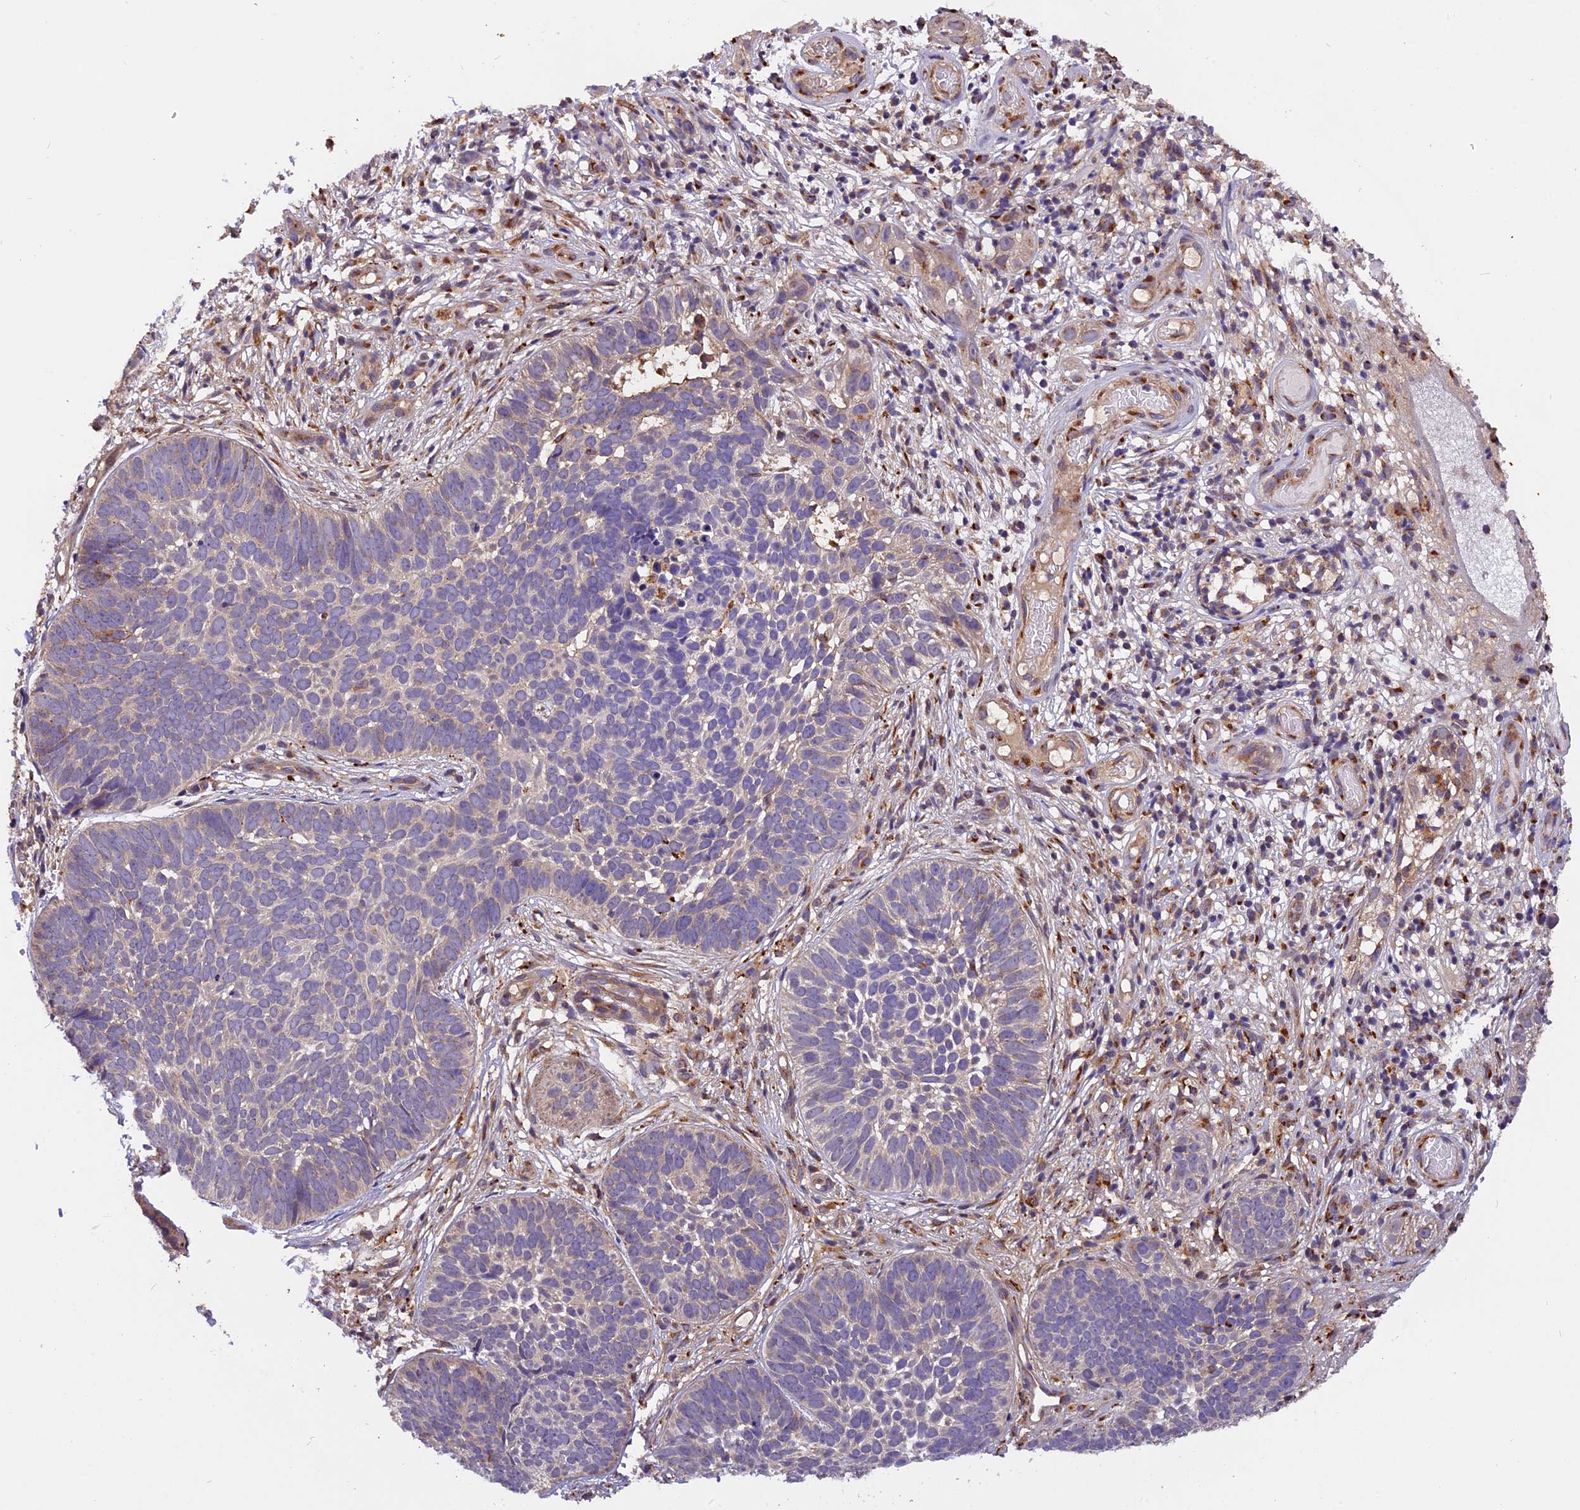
{"staining": {"intensity": "negative", "quantity": "none", "location": "none"}, "tissue": "skin cancer", "cell_type": "Tumor cells", "image_type": "cancer", "snomed": [{"axis": "morphology", "description": "Basal cell carcinoma"}, {"axis": "topography", "description": "Skin"}], "caption": "Basal cell carcinoma (skin) was stained to show a protein in brown. There is no significant expression in tumor cells. The staining is performed using DAB brown chromogen with nuclei counter-stained in using hematoxylin.", "gene": "COPE", "patient": {"sex": "male", "age": 89}}